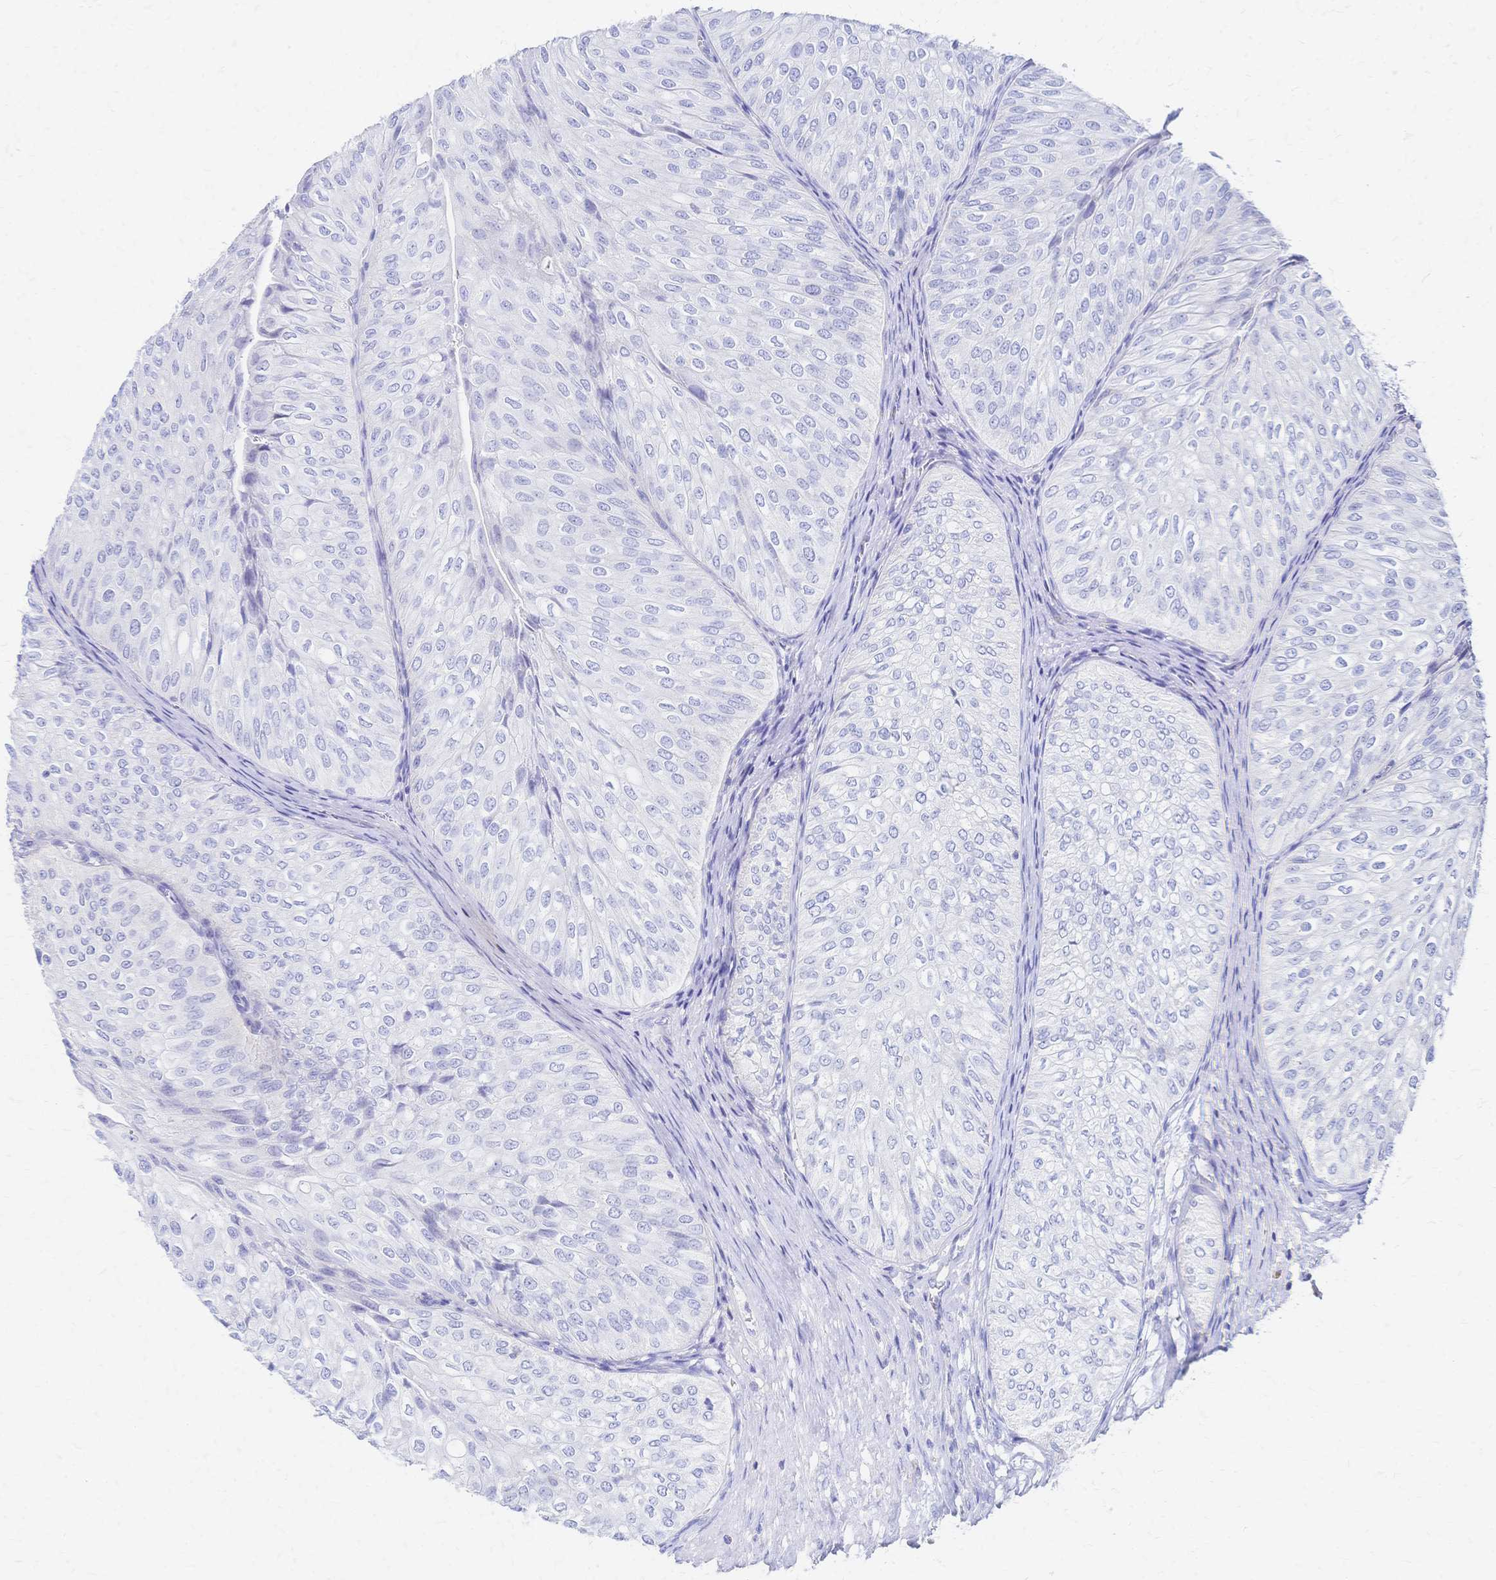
{"staining": {"intensity": "negative", "quantity": "none", "location": "none"}, "tissue": "urothelial cancer", "cell_type": "Tumor cells", "image_type": "cancer", "snomed": [{"axis": "morphology", "description": "Urothelial carcinoma, NOS"}, {"axis": "topography", "description": "Urinary bladder"}], "caption": "Protein analysis of transitional cell carcinoma displays no significant staining in tumor cells.", "gene": "SLC5A1", "patient": {"sex": "male", "age": 62}}